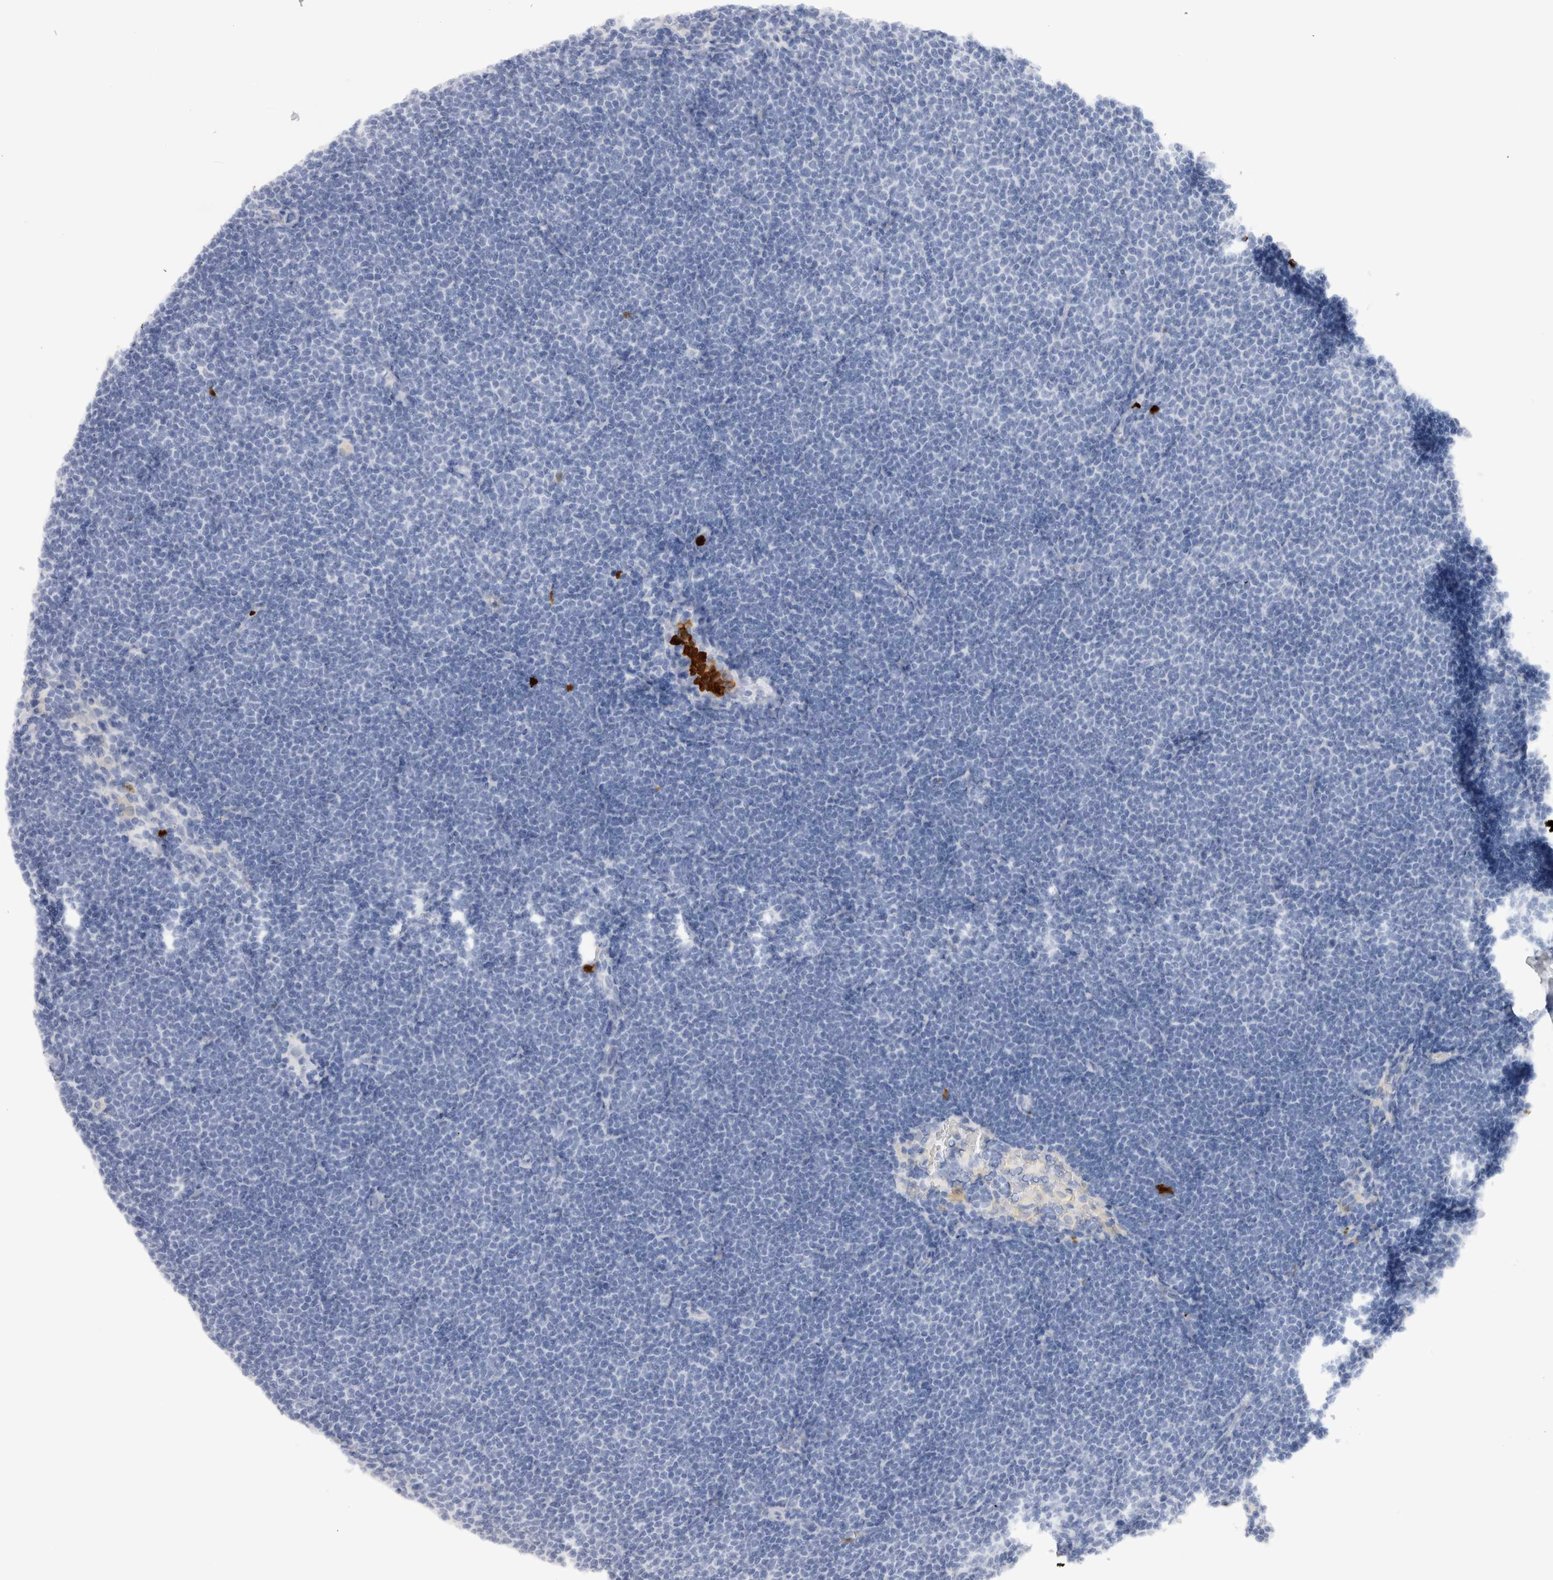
{"staining": {"intensity": "negative", "quantity": "none", "location": "none"}, "tissue": "lymphoma", "cell_type": "Tumor cells", "image_type": "cancer", "snomed": [{"axis": "morphology", "description": "Malignant lymphoma, non-Hodgkin's type, Low grade"}, {"axis": "topography", "description": "Lymph node"}], "caption": "The micrograph displays no staining of tumor cells in lymphoma. (IHC, brightfield microscopy, high magnification).", "gene": "S100A8", "patient": {"sex": "female", "age": 53}}